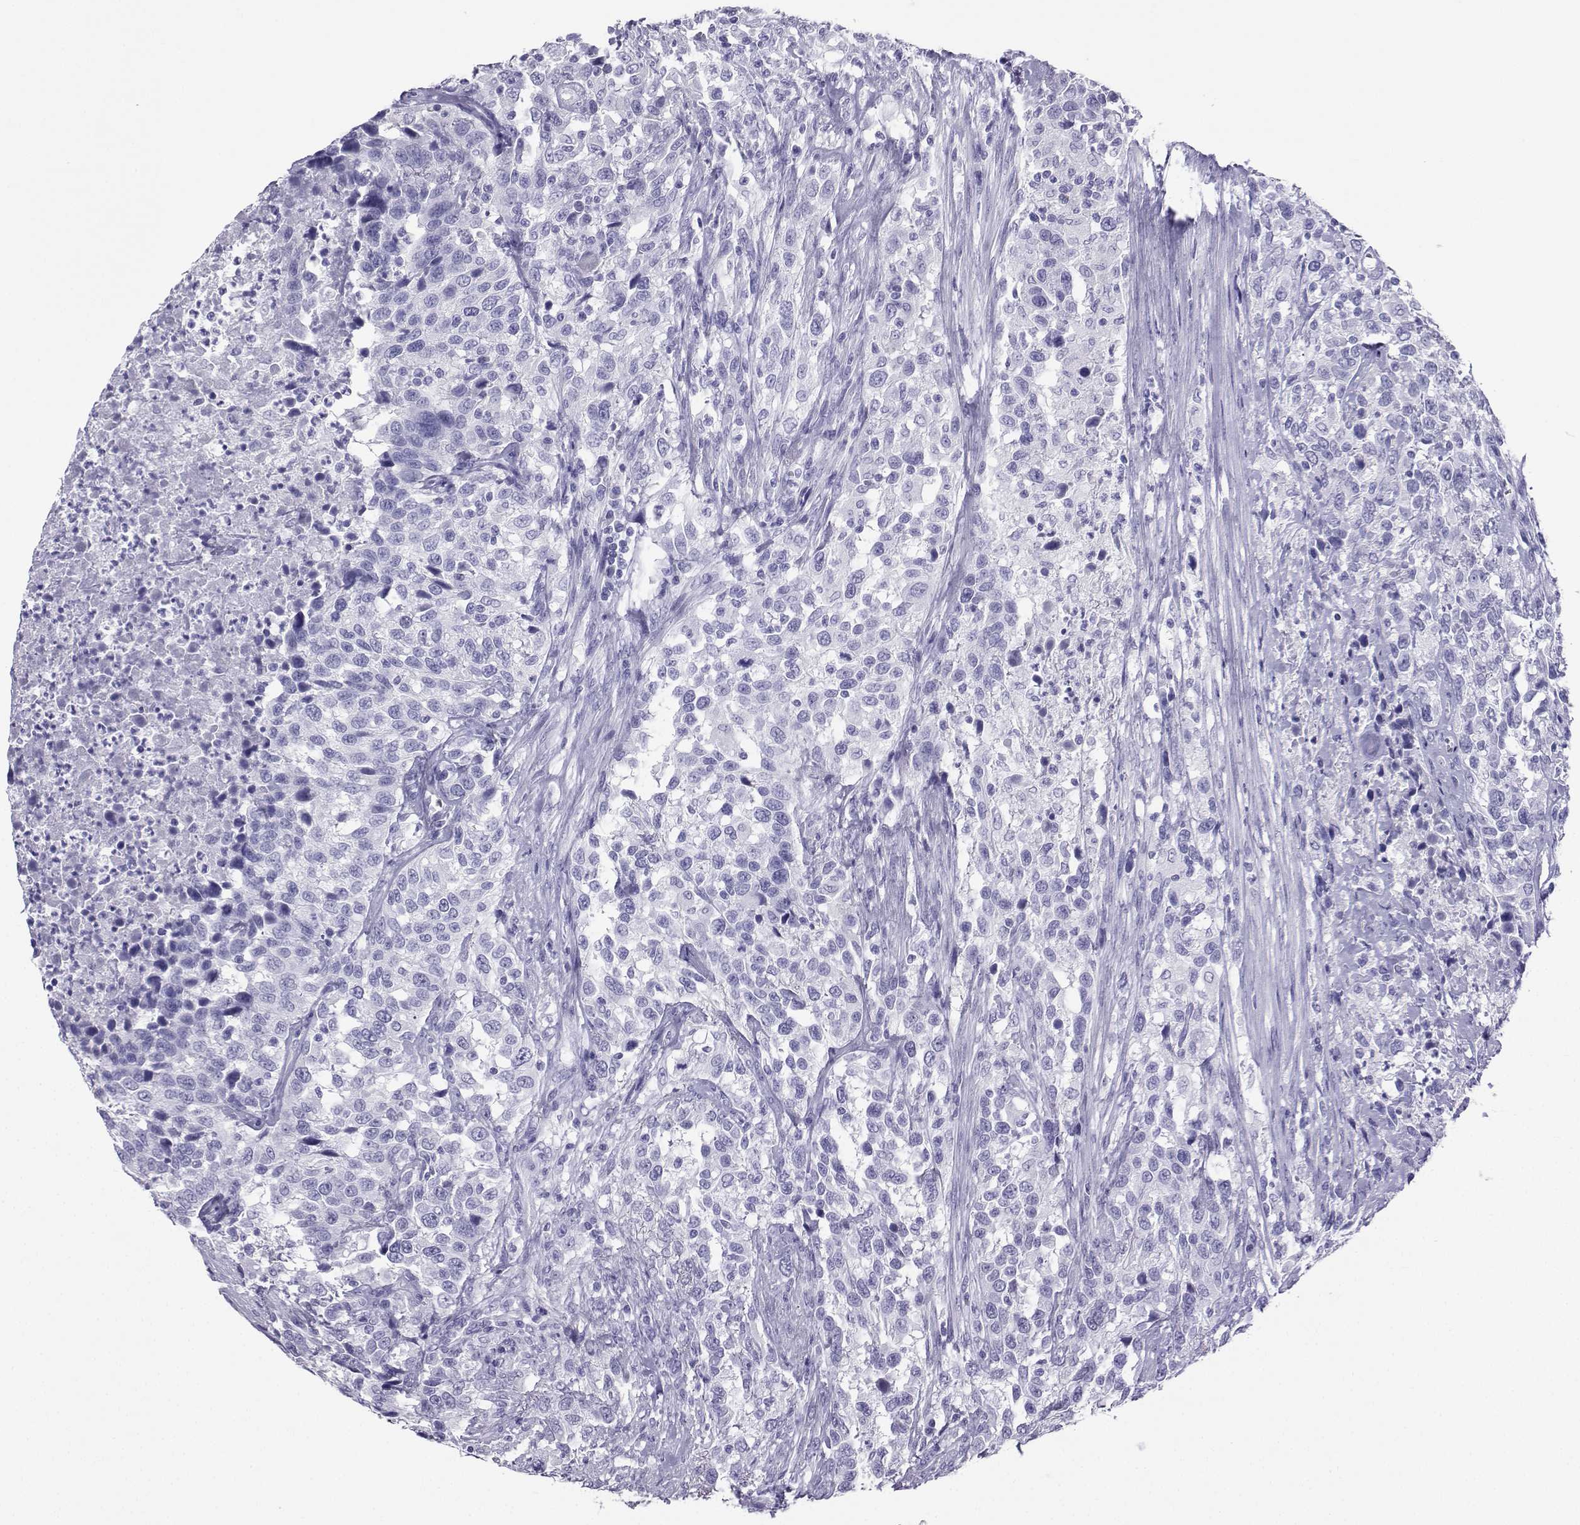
{"staining": {"intensity": "negative", "quantity": "none", "location": "none"}, "tissue": "urothelial cancer", "cell_type": "Tumor cells", "image_type": "cancer", "snomed": [{"axis": "morphology", "description": "Urothelial carcinoma, NOS"}, {"axis": "morphology", "description": "Urothelial carcinoma, High grade"}, {"axis": "topography", "description": "Urinary bladder"}], "caption": "An immunohistochemistry micrograph of high-grade urothelial carcinoma is shown. There is no staining in tumor cells of high-grade urothelial carcinoma.", "gene": "LORICRIN", "patient": {"sex": "female", "age": 64}}